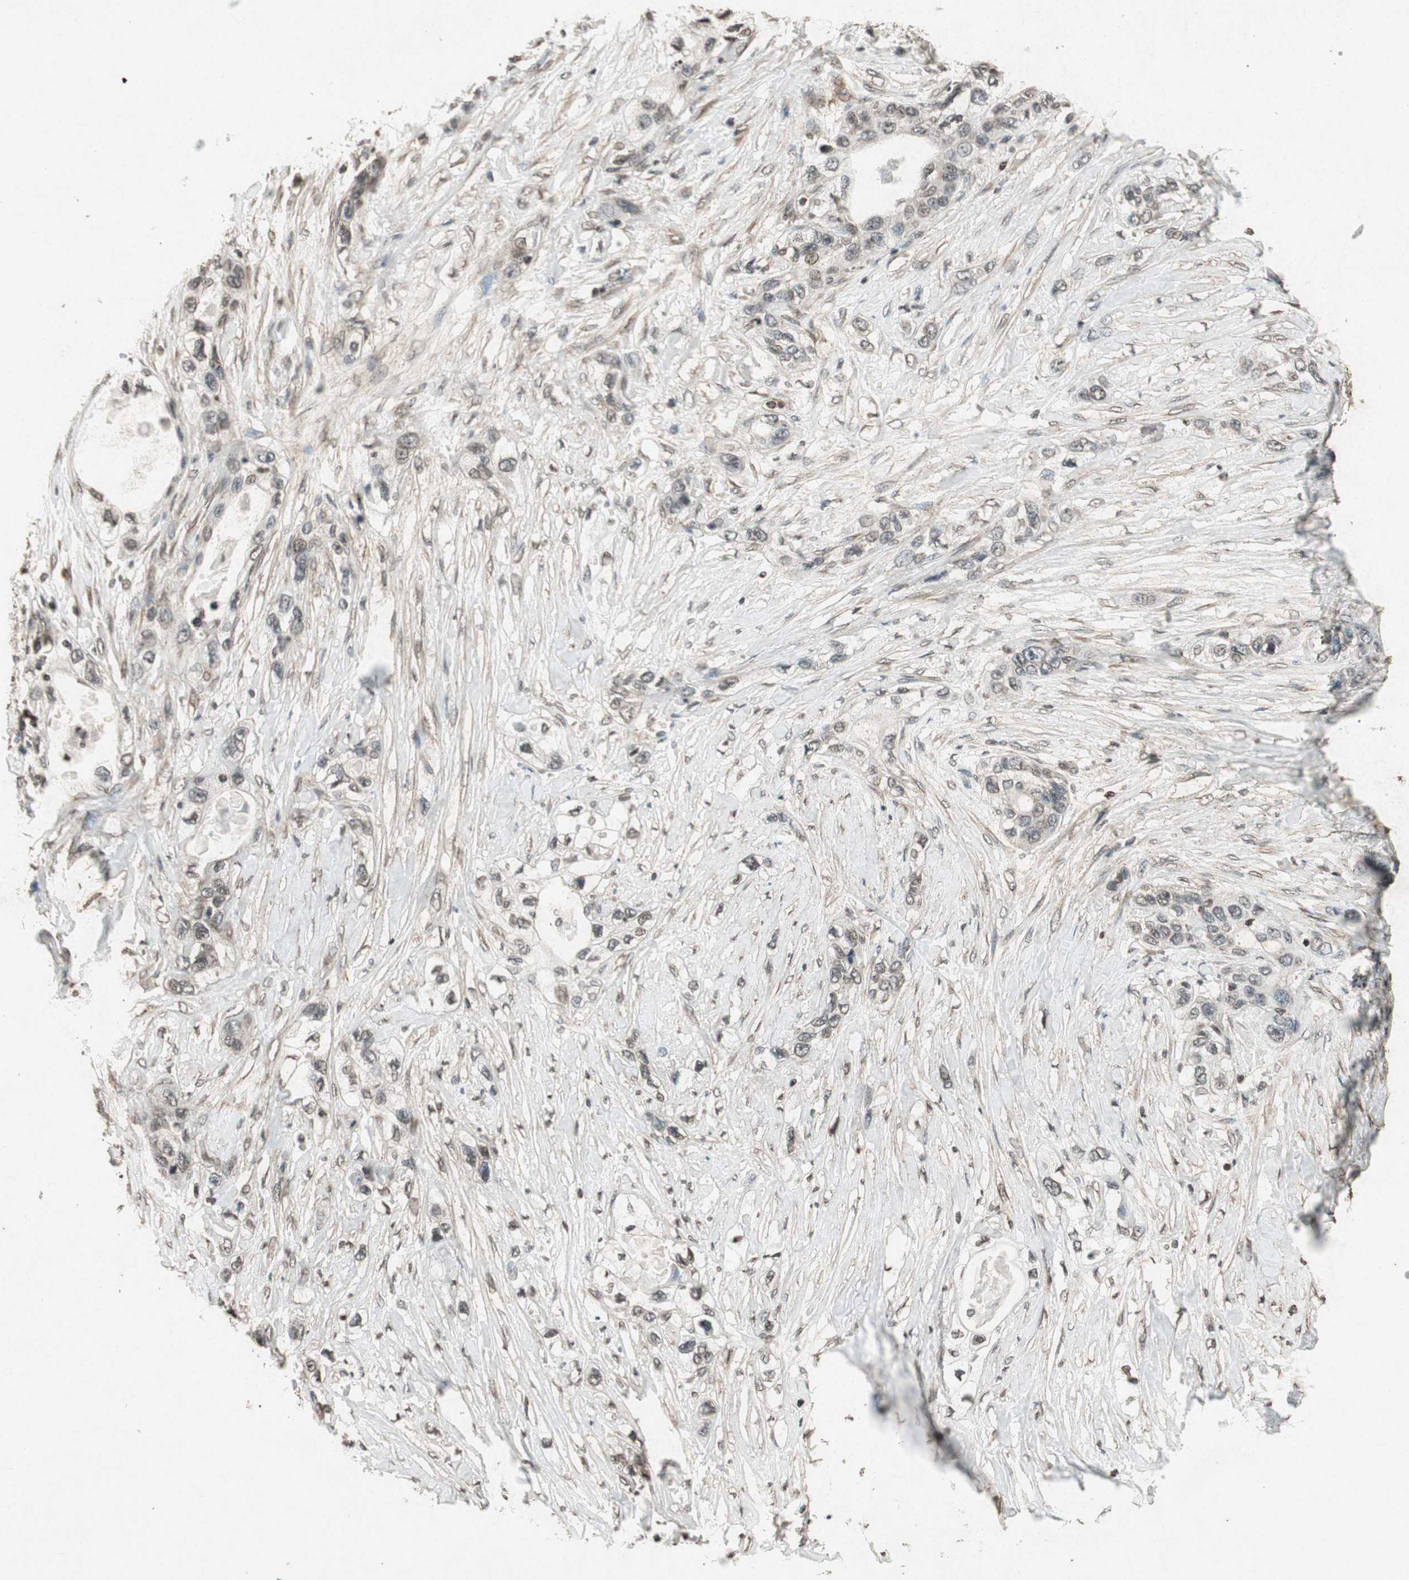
{"staining": {"intensity": "weak", "quantity": "25%-75%", "location": "nuclear"}, "tissue": "pancreatic cancer", "cell_type": "Tumor cells", "image_type": "cancer", "snomed": [{"axis": "morphology", "description": "Adenocarcinoma, NOS"}, {"axis": "topography", "description": "Pancreas"}], "caption": "A low amount of weak nuclear expression is identified in about 25%-75% of tumor cells in adenocarcinoma (pancreatic) tissue.", "gene": "PRKG1", "patient": {"sex": "female", "age": 70}}